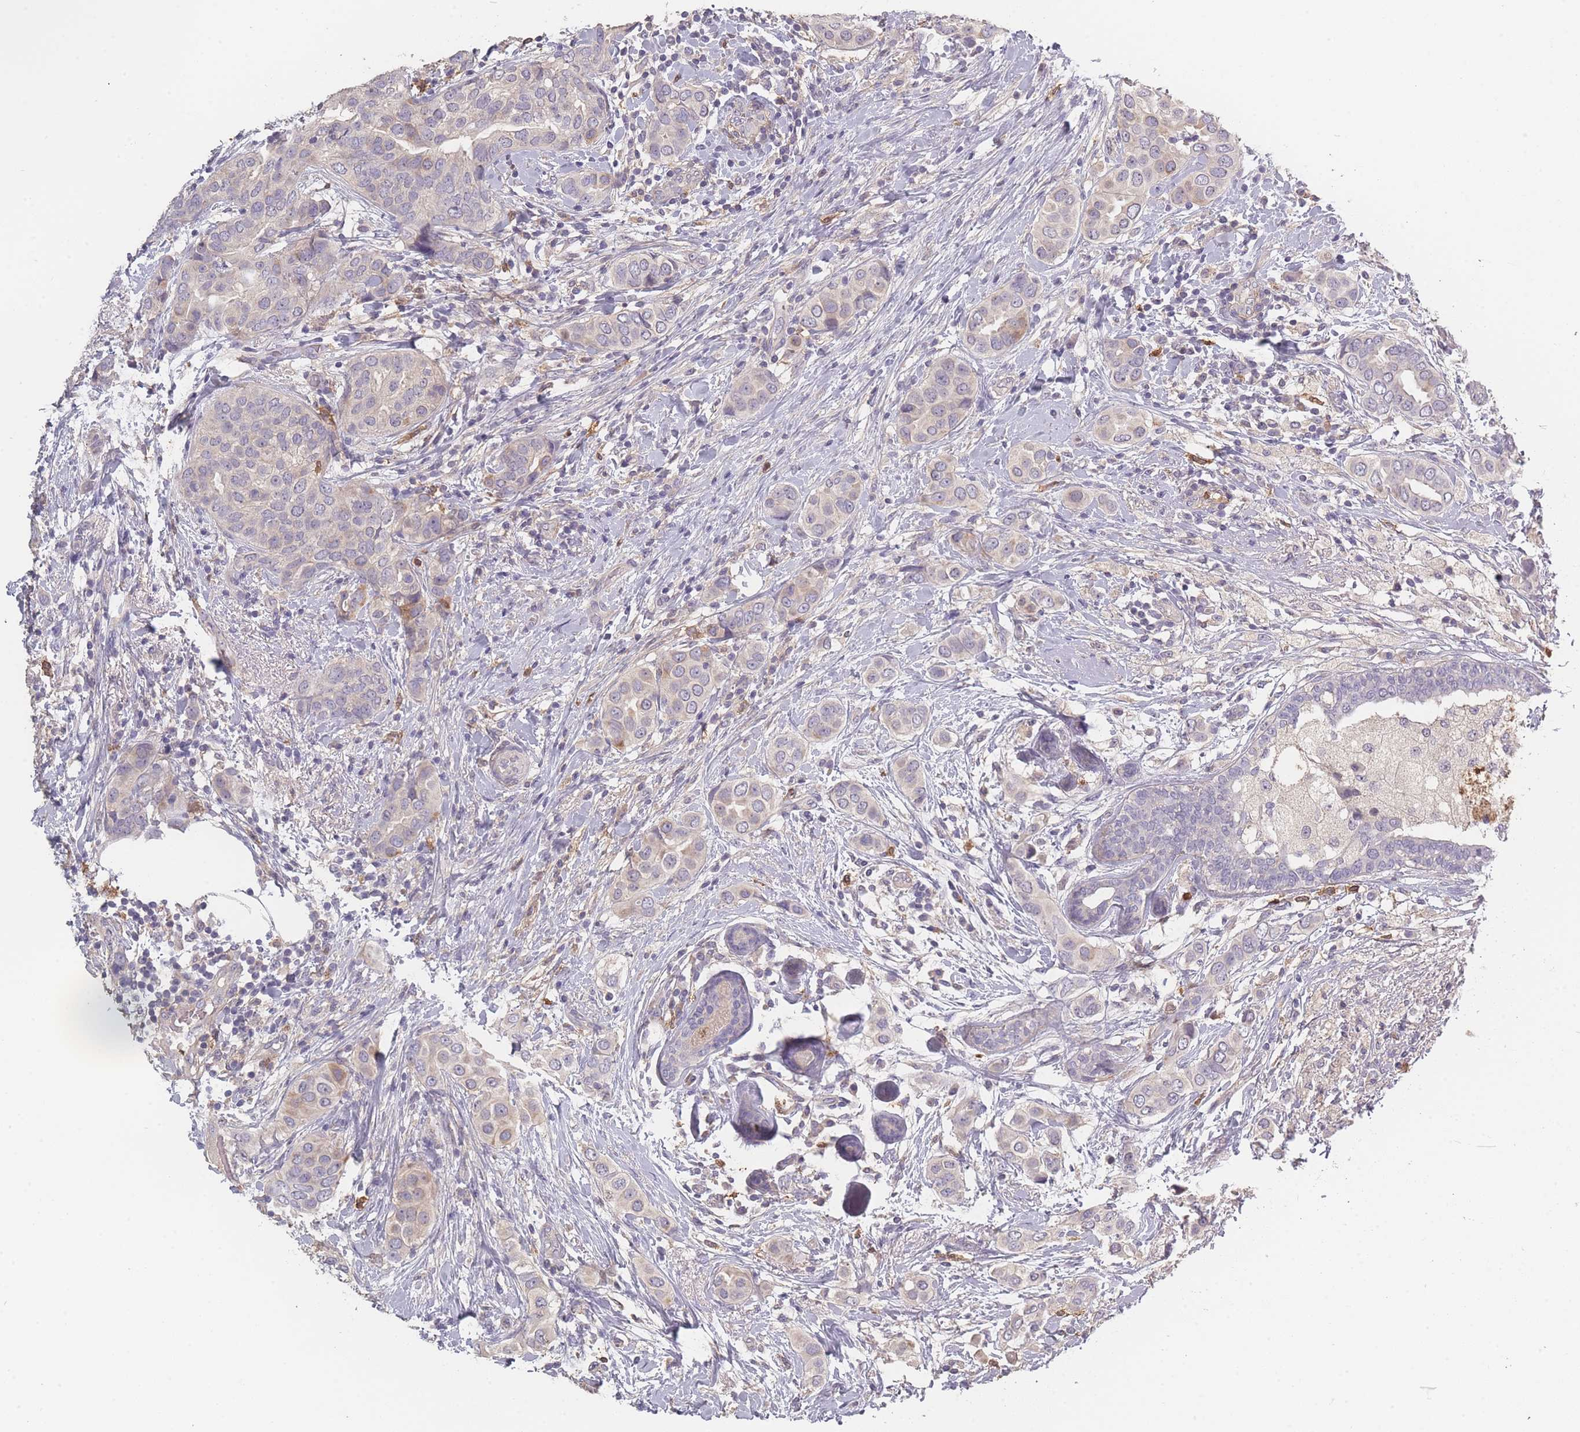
{"staining": {"intensity": "negative", "quantity": "none", "location": "none"}, "tissue": "breast cancer", "cell_type": "Tumor cells", "image_type": "cancer", "snomed": [{"axis": "morphology", "description": "Lobular carcinoma"}, {"axis": "topography", "description": "Breast"}], "caption": "Tumor cells show no significant protein expression in breast lobular carcinoma.", "gene": "BST1", "patient": {"sex": "female", "age": 51}}